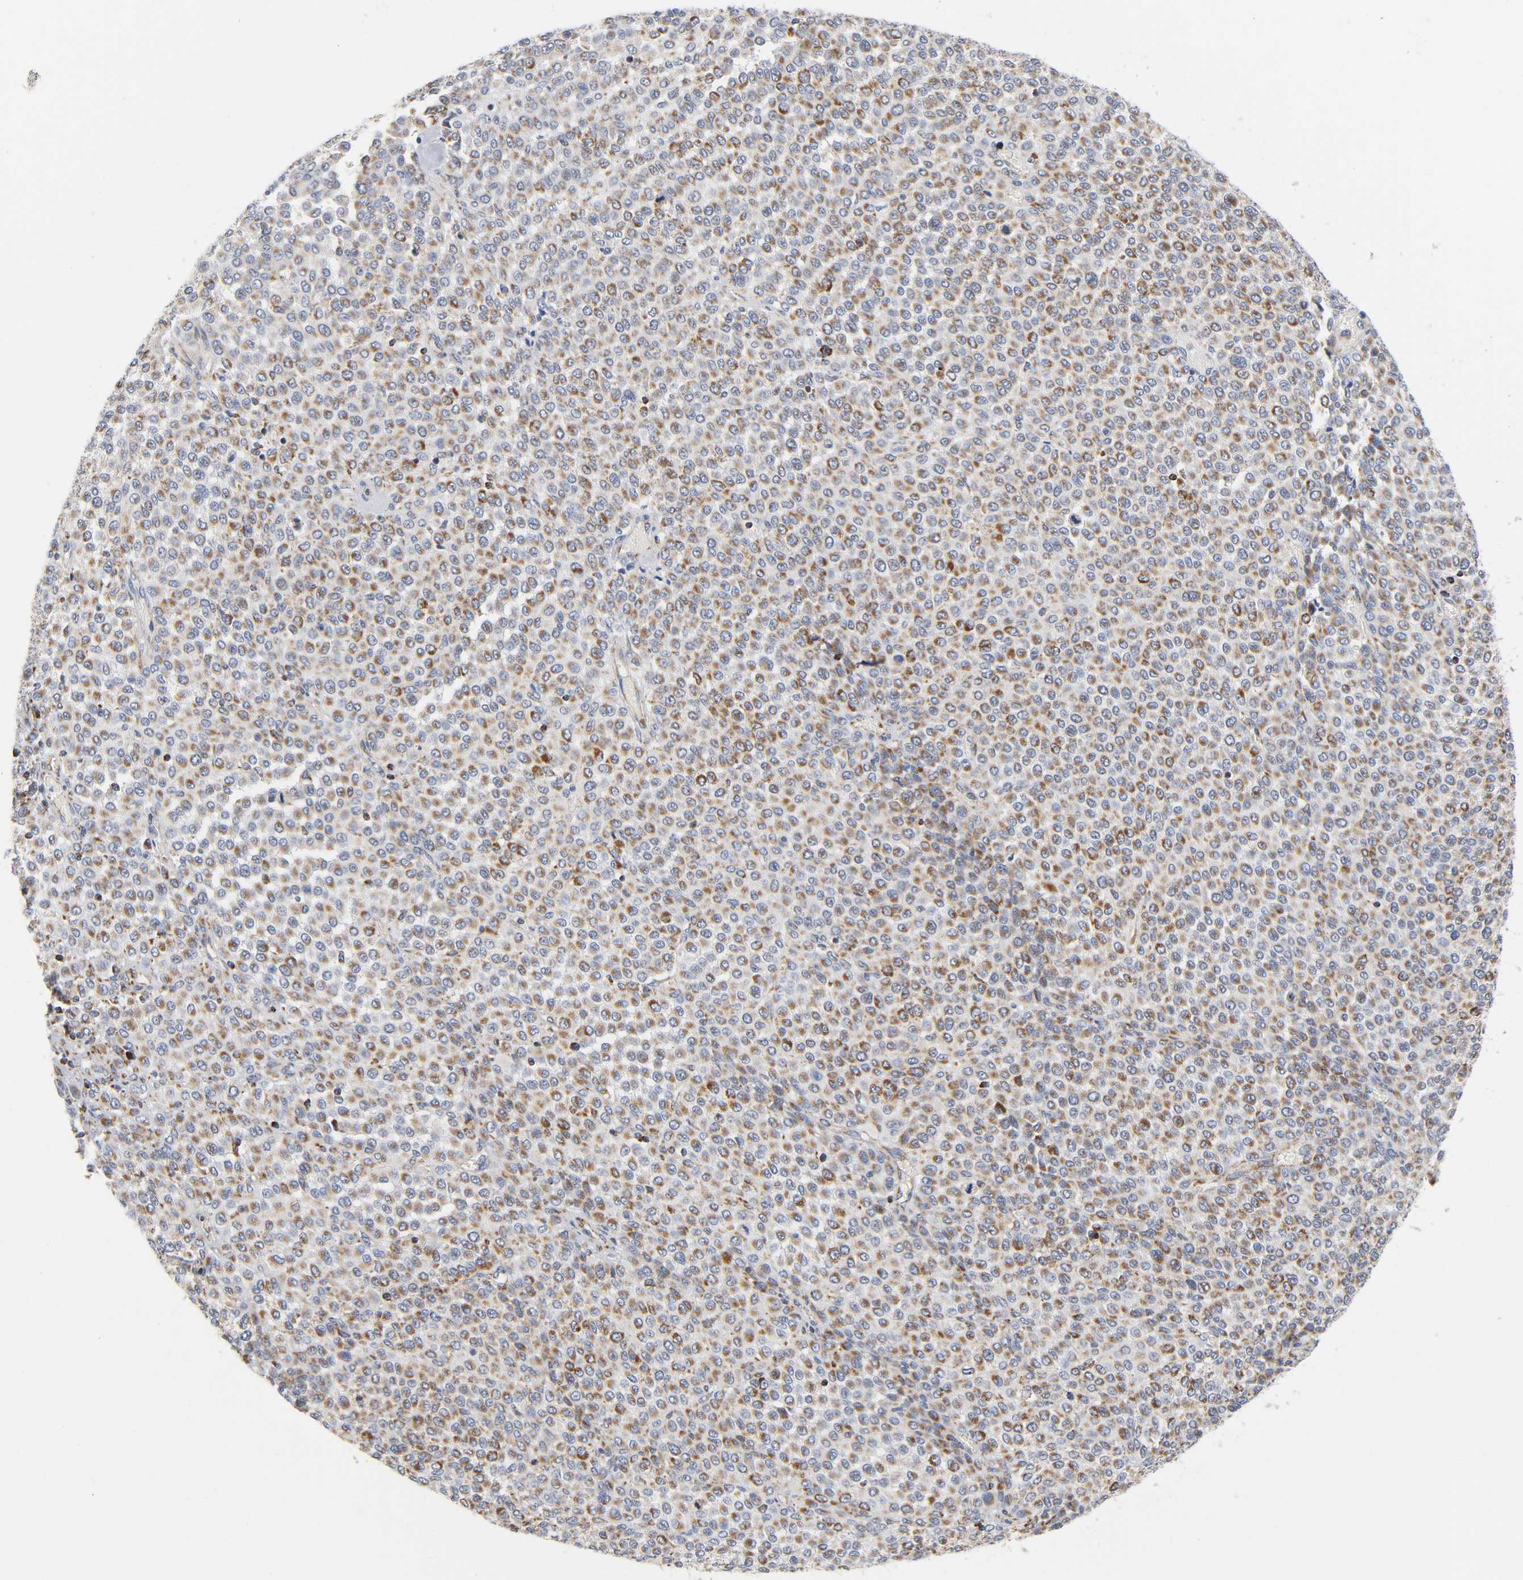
{"staining": {"intensity": "moderate", "quantity": ">75%", "location": "cytoplasmic/membranous"}, "tissue": "melanoma", "cell_type": "Tumor cells", "image_type": "cancer", "snomed": [{"axis": "morphology", "description": "Malignant melanoma, Metastatic site"}, {"axis": "topography", "description": "Pancreas"}], "caption": "Melanoma stained with a protein marker reveals moderate staining in tumor cells.", "gene": "BAK1", "patient": {"sex": "female", "age": 30}}